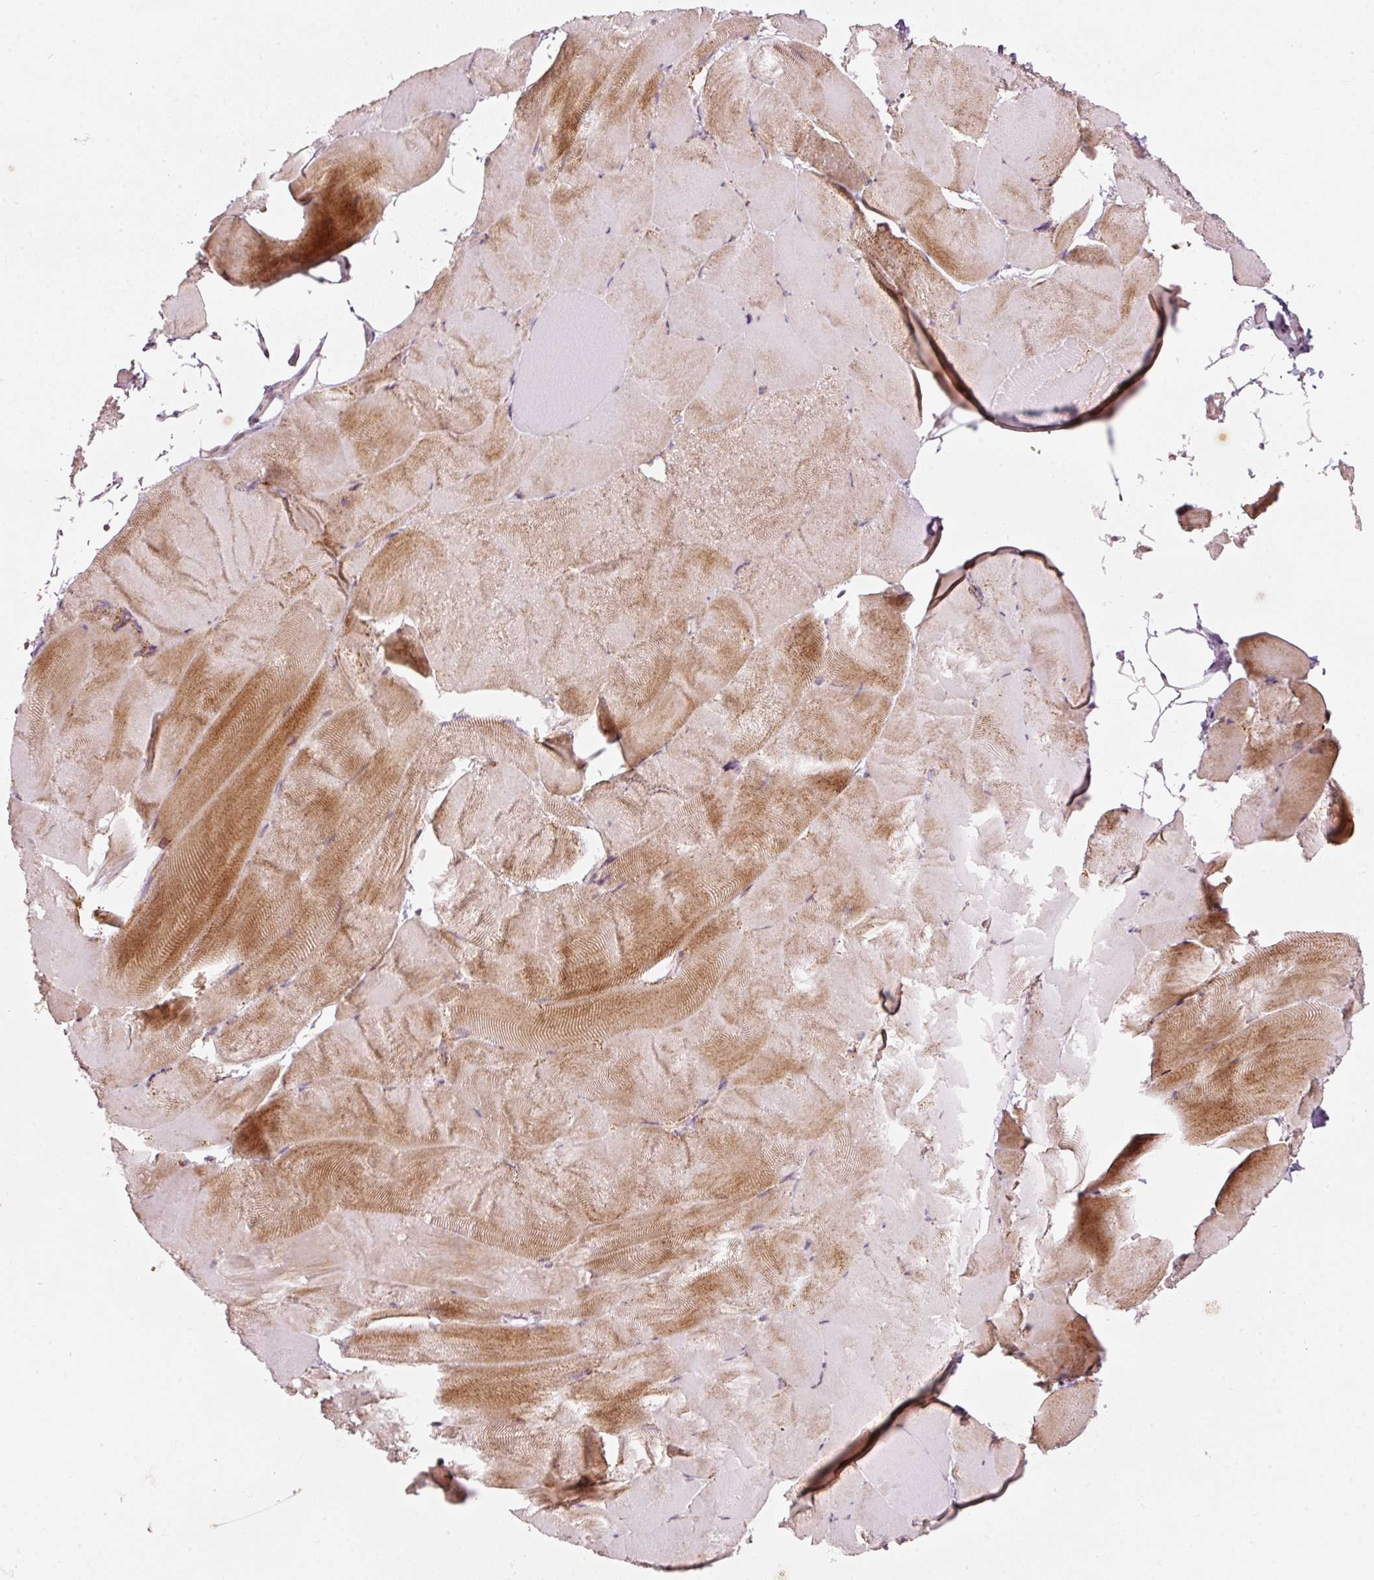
{"staining": {"intensity": "moderate", "quantity": "25%-75%", "location": "cytoplasmic/membranous"}, "tissue": "skeletal muscle", "cell_type": "Myocytes", "image_type": "normal", "snomed": [{"axis": "morphology", "description": "Normal tissue, NOS"}, {"axis": "topography", "description": "Skeletal muscle"}], "caption": "Immunohistochemical staining of unremarkable human skeletal muscle exhibits medium levels of moderate cytoplasmic/membranous positivity in approximately 25%-75% of myocytes.", "gene": "TOB2", "patient": {"sex": "female", "age": 64}}